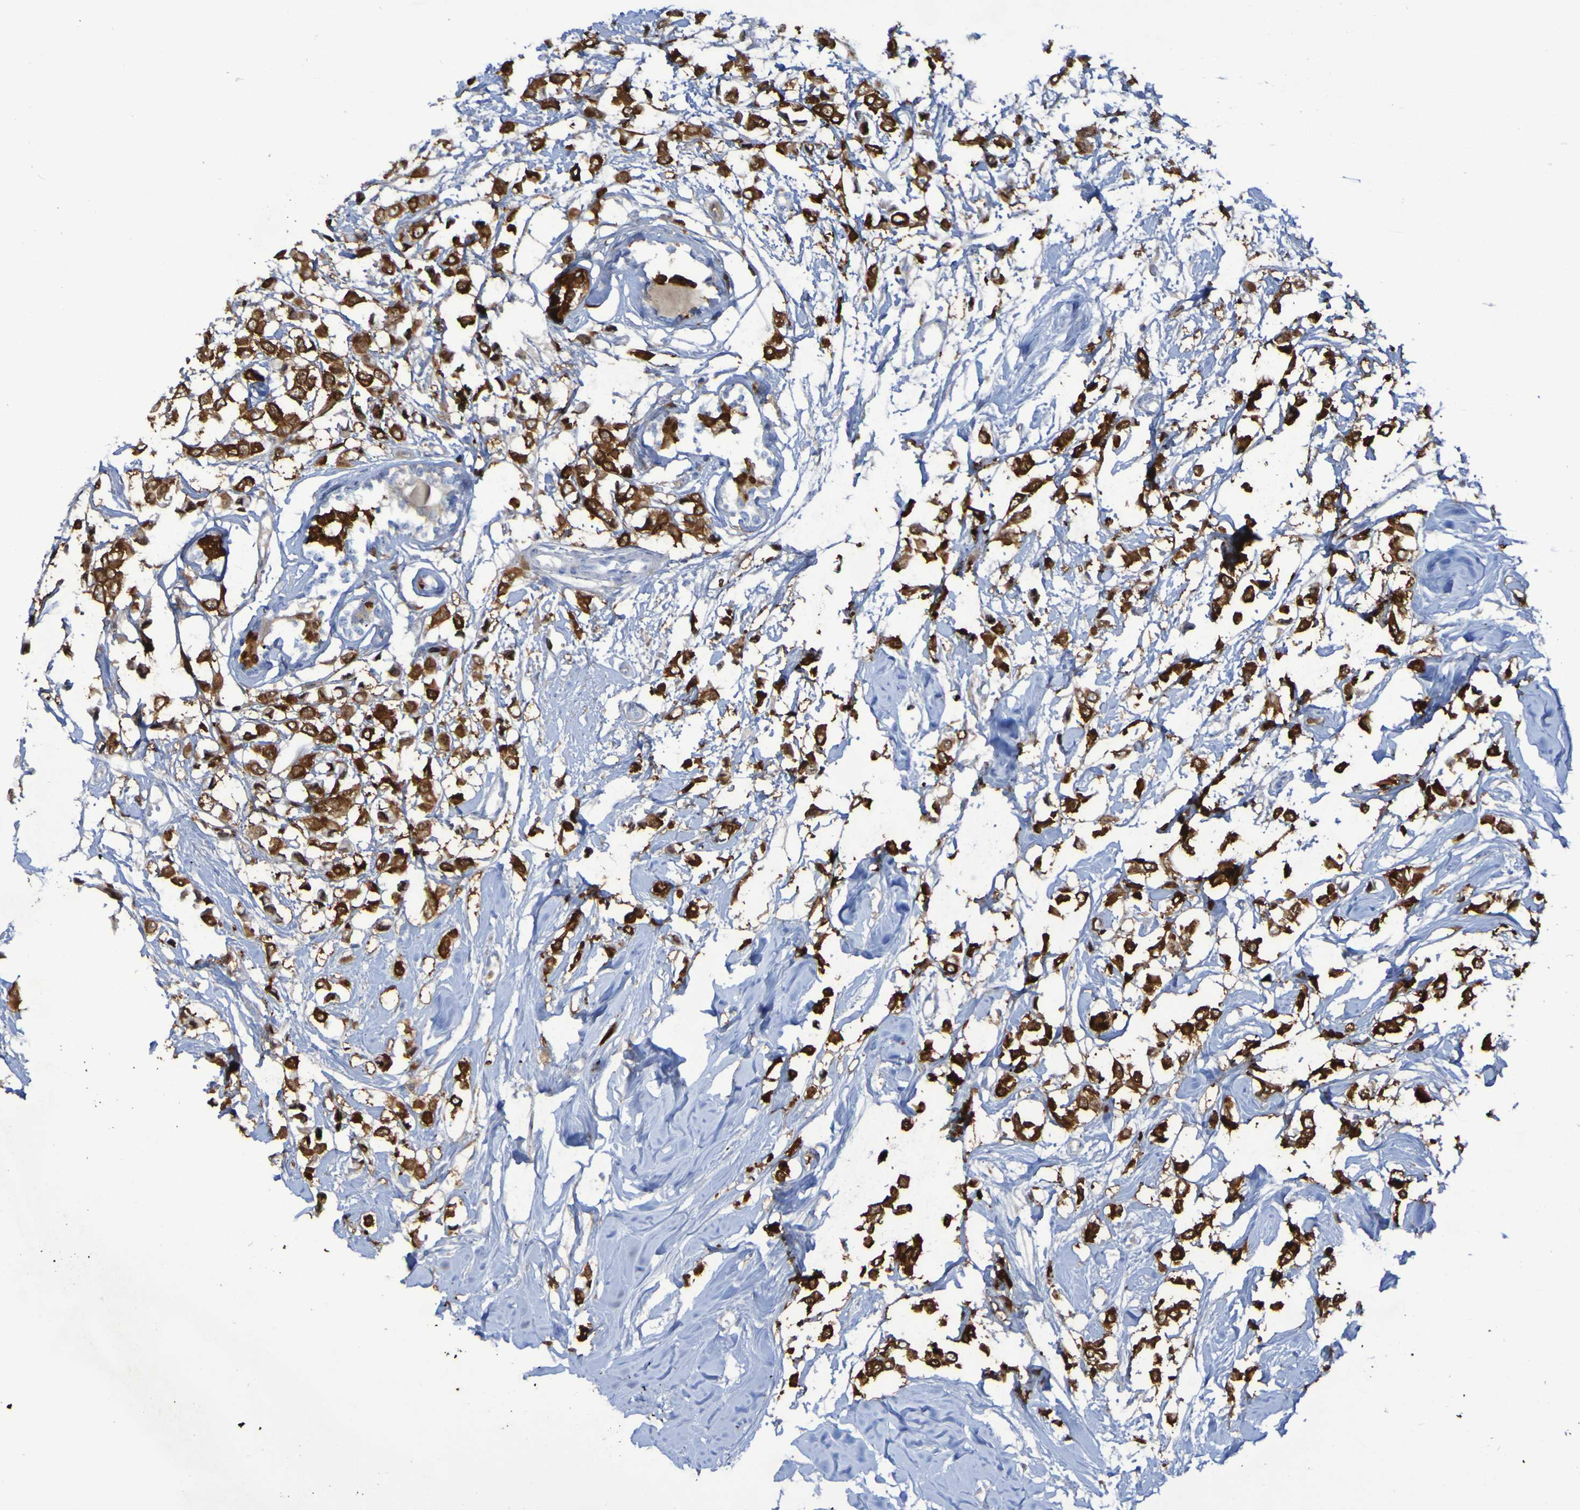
{"staining": {"intensity": "strong", "quantity": ">75%", "location": "cytoplasmic/membranous"}, "tissue": "breast cancer", "cell_type": "Tumor cells", "image_type": "cancer", "snomed": [{"axis": "morphology", "description": "Lobular carcinoma"}, {"axis": "topography", "description": "Breast"}], "caption": "Human breast lobular carcinoma stained with a protein marker exhibits strong staining in tumor cells.", "gene": "MPPE1", "patient": {"sex": "female", "age": 51}}